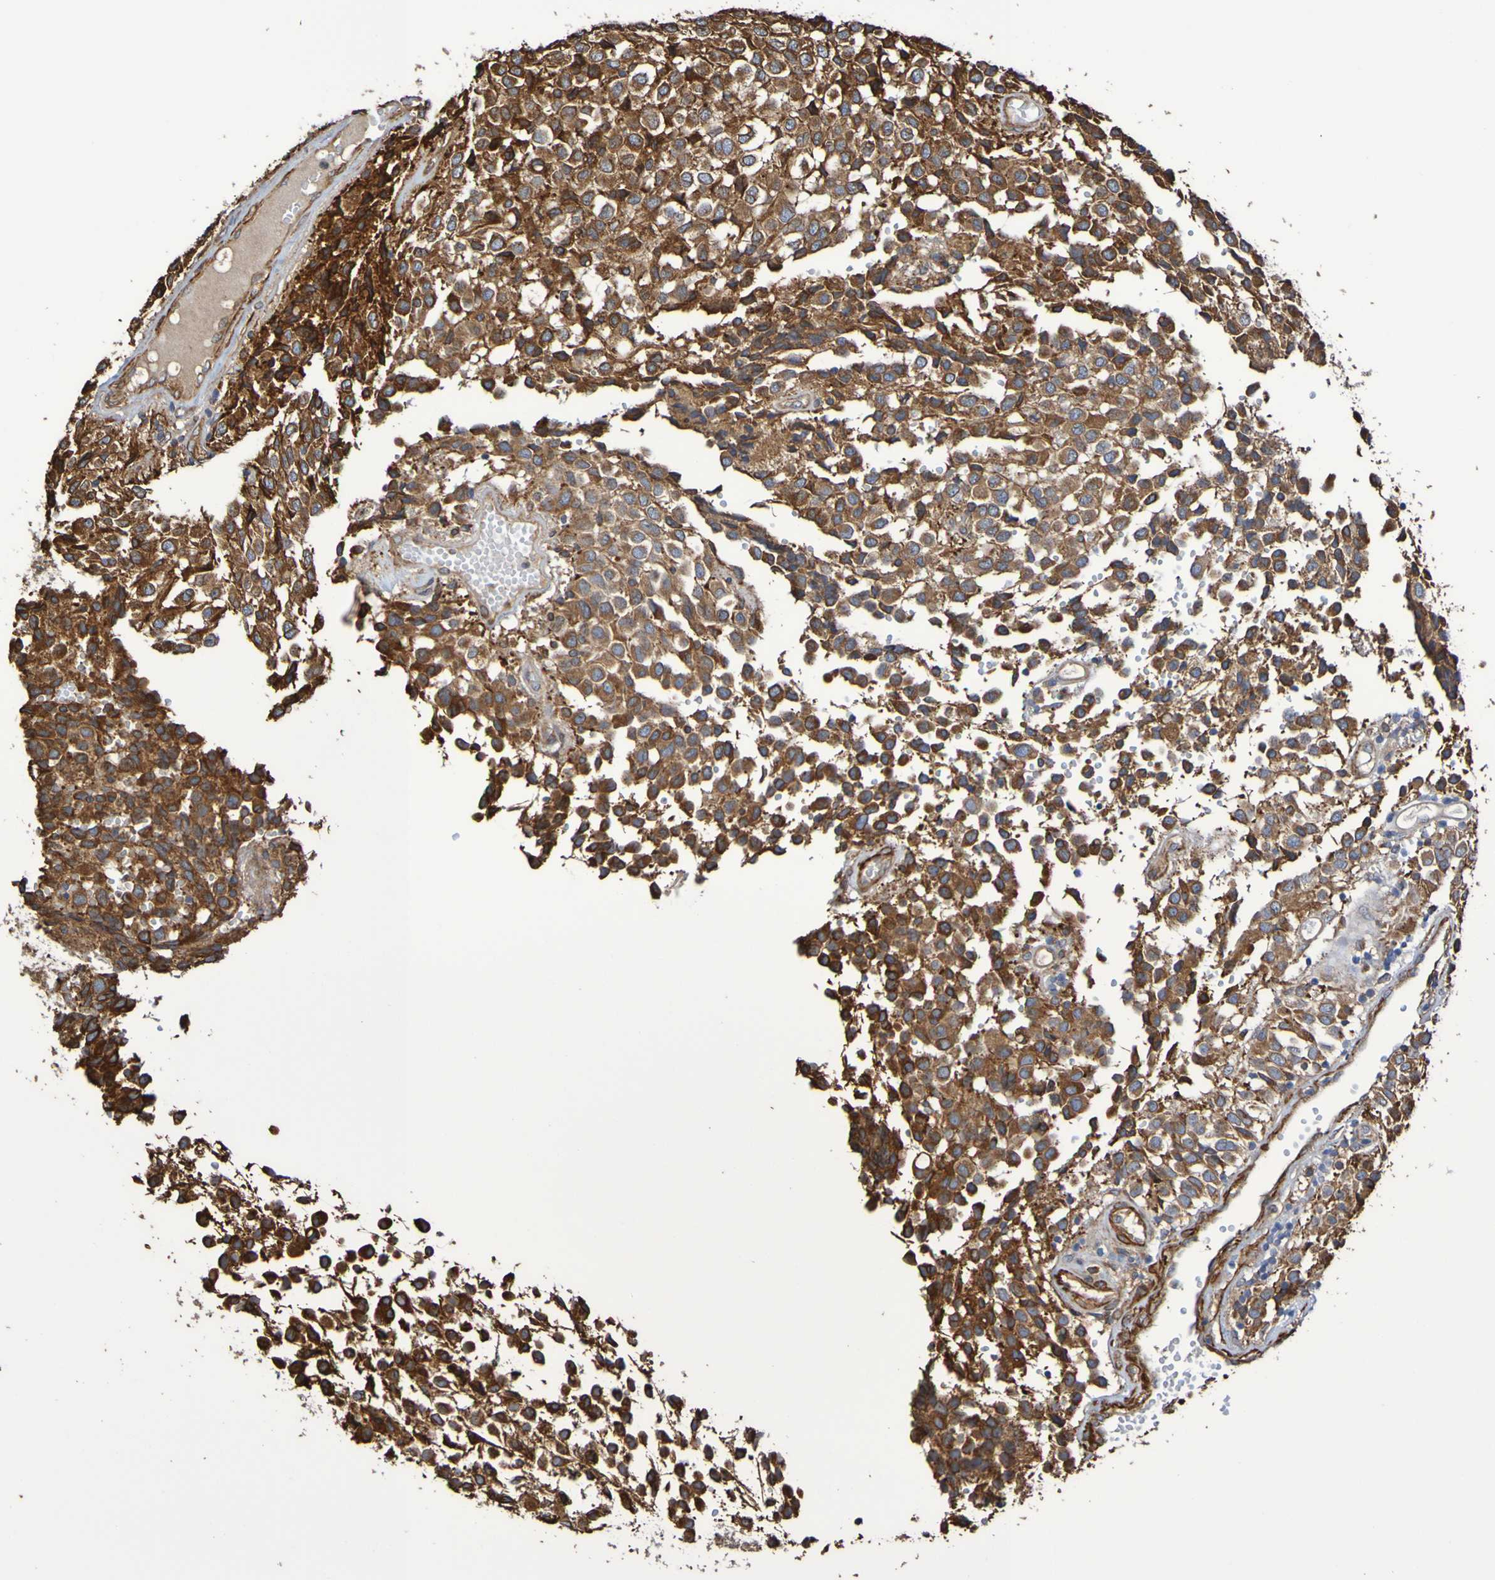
{"staining": {"intensity": "strong", "quantity": ">75%", "location": "cytoplasmic/membranous"}, "tissue": "glioma", "cell_type": "Tumor cells", "image_type": "cancer", "snomed": [{"axis": "morphology", "description": "Glioma, malignant, High grade"}, {"axis": "topography", "description": "Brain"}], "caption": "Immunohistochemistry (IHC) (DAB (3,3'-diaminobenzidine)) staining of human high-grade glioma (malignant) shows strong cytoplasmic/membranous protein staining in about >75% of tumor cells.", "gene": "RAB11A", "patient": {"sex": "male", "age": 32}}